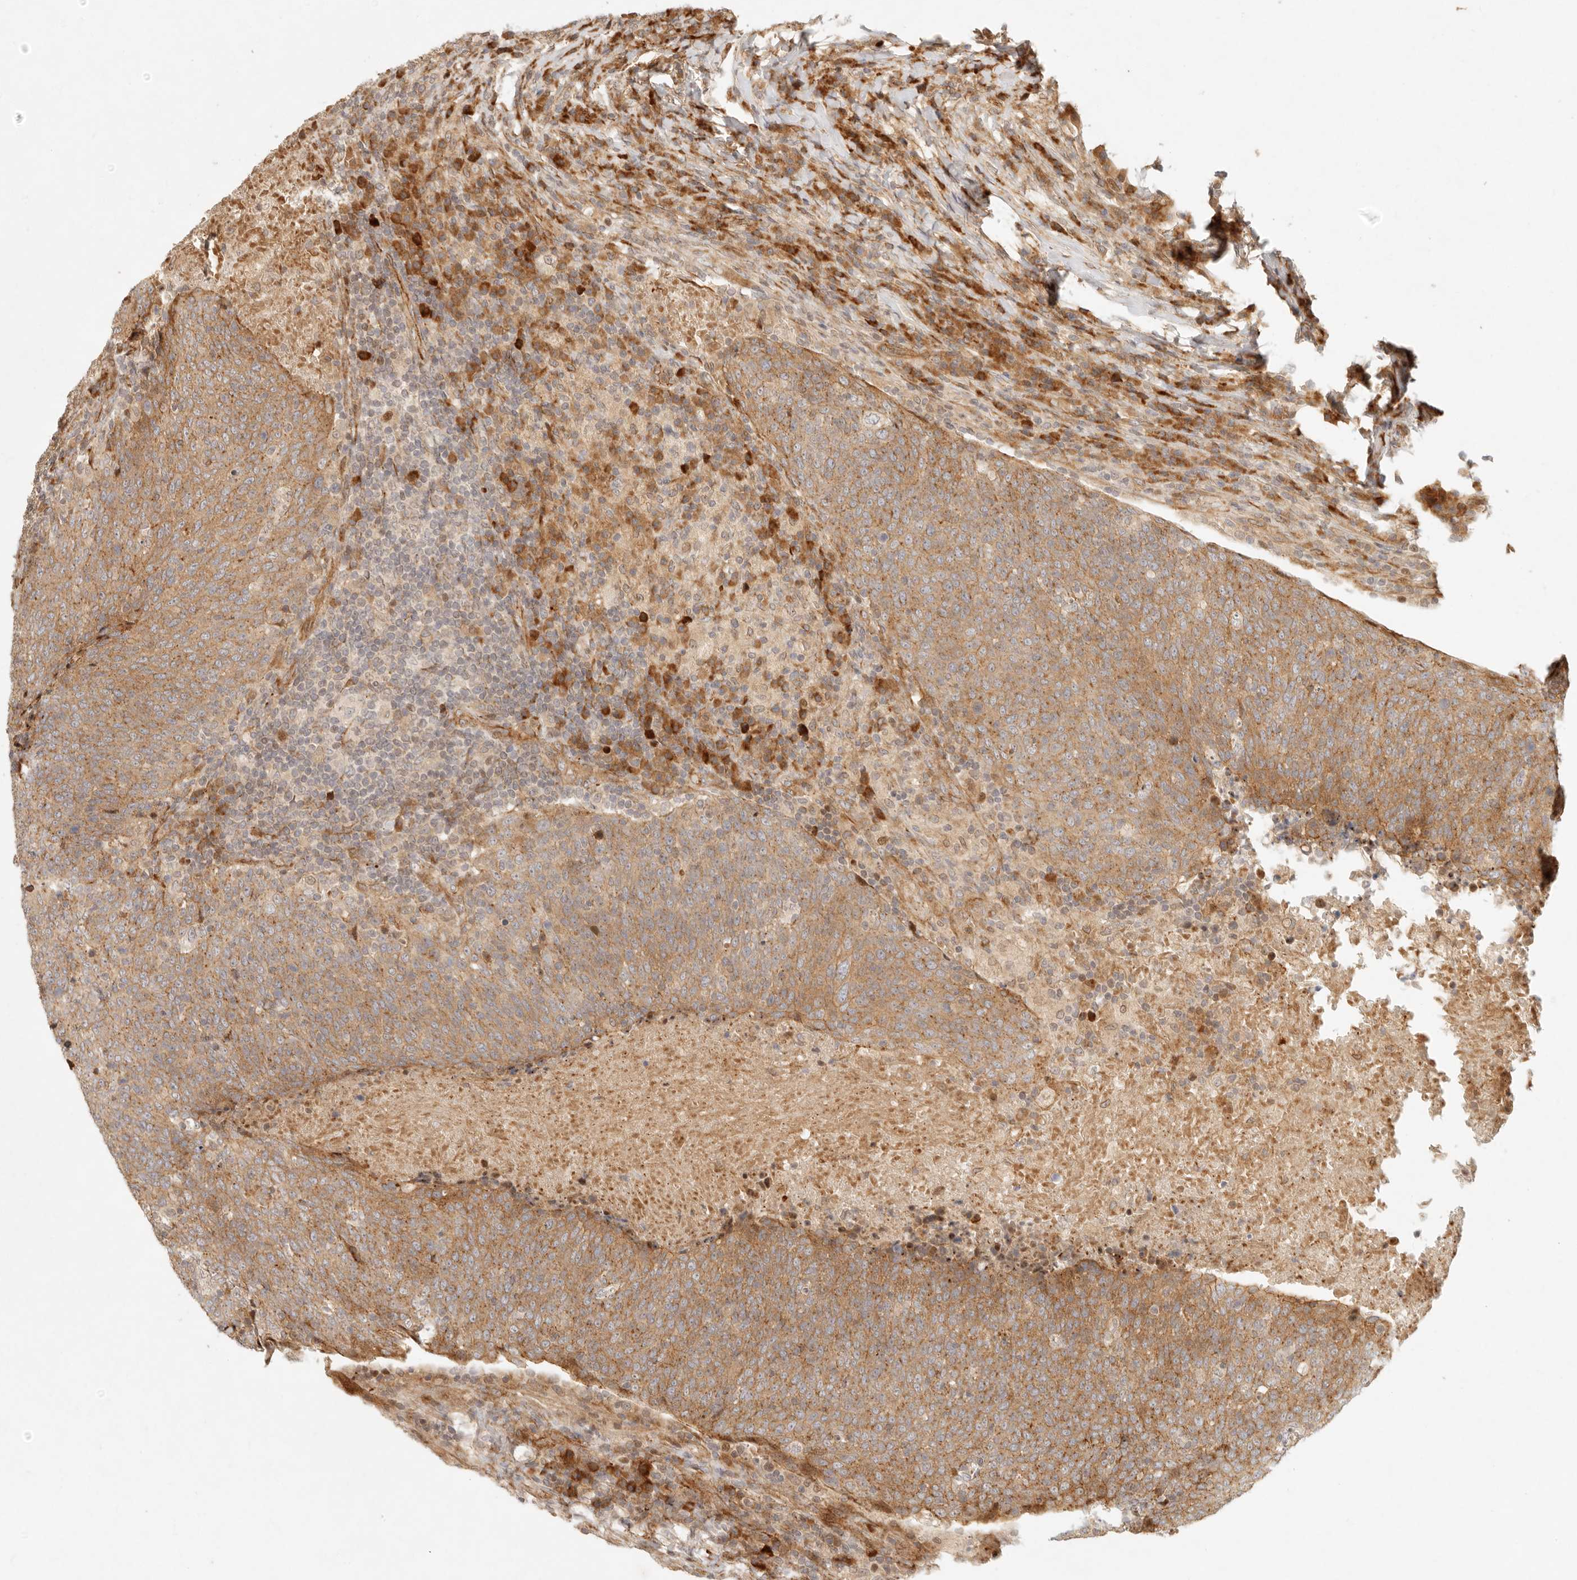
{"staining": {"intensity": "moderate", "quantity": ">75%", "location": "cytoplasmic/membranous"}, "tissue": "head and neck cancer", "cell_type": "Tumor cells", "image_type": "cancer", "snomed": [{"axis": "morphology", "description": "Squamous cell carcinoma, NOS"}, {"axis": "morphology", "description": "Squamous cell carcinoma, metastatic, NOS"}, {"axis": "topography", "description": "Lymph node"}, {"axis": "topography", "description": "Head-Neck"}], "caption": "Immunohistochemistry of head and neck squamous cell carcinoma exhibits medium levels of moderate cytoplasmic/membranous expression in approximately >75% of tumor cells. (DAB (3,3'-diaminobenzidine) = brown stain, brightfield microscopy at high magnification).", "gene": "KLHL38", "patient": {"sex": "male", "age": 62}}